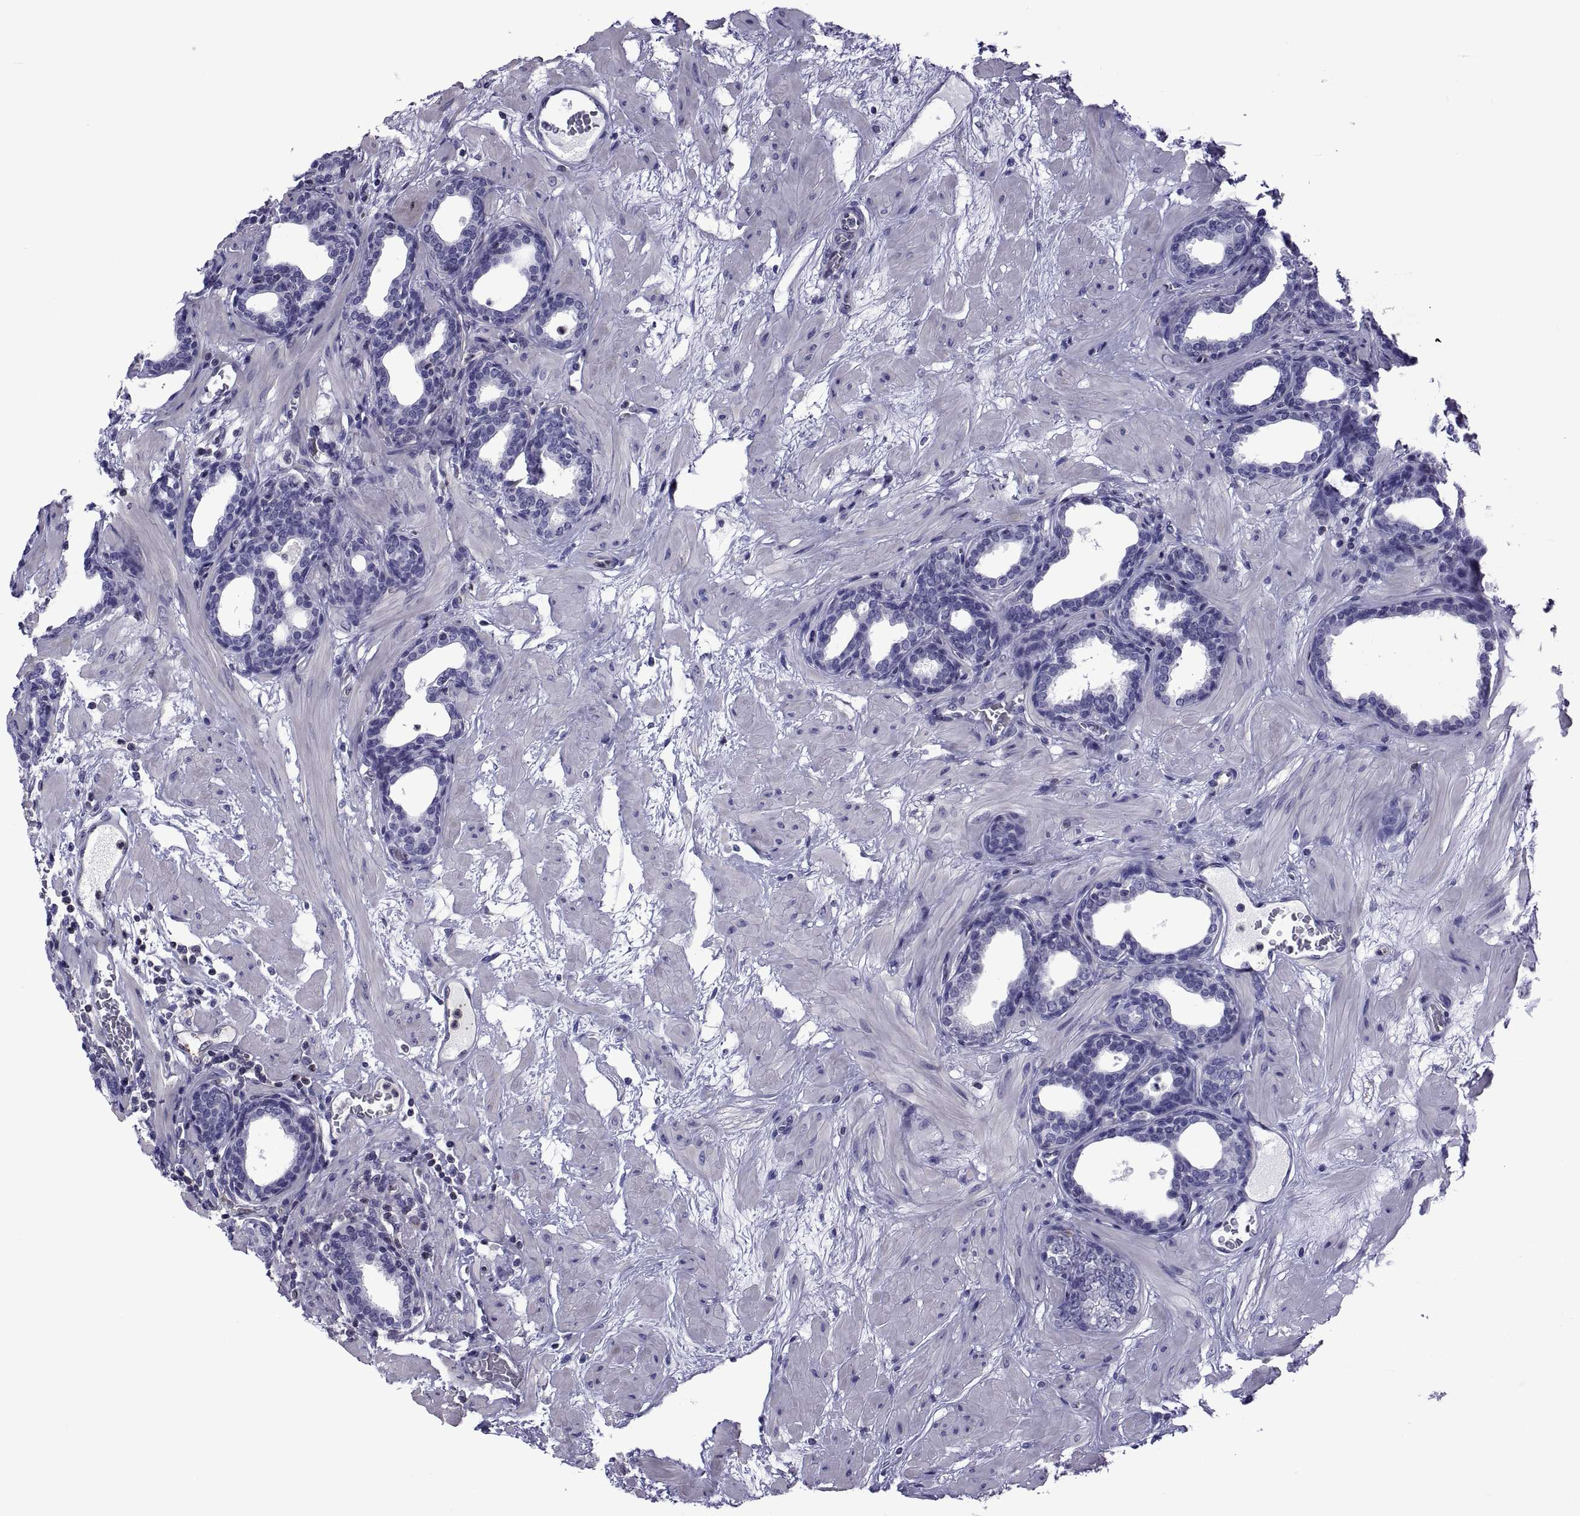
{"staining": {"intensity": "negative", "quantity": "none", "location": "none"}, "tissue": "prostate", "cell_type": "Glandular cells", "image_type": "normal", "snomed": [{"axis": "morphology", "description": "Normal tissue, NOS"}, {"axis": "topography", "description": "Prostate"}], "caption": "Glandular cells show no significant expression in unremarkable prostate. (Stains: DAB immunohistochemistry with hematoxylin counter stain, Microscopy: brightfield microscopy at high magnification).", "gene": "LCN9", "patient": {"sex": "male", "age": 37}}